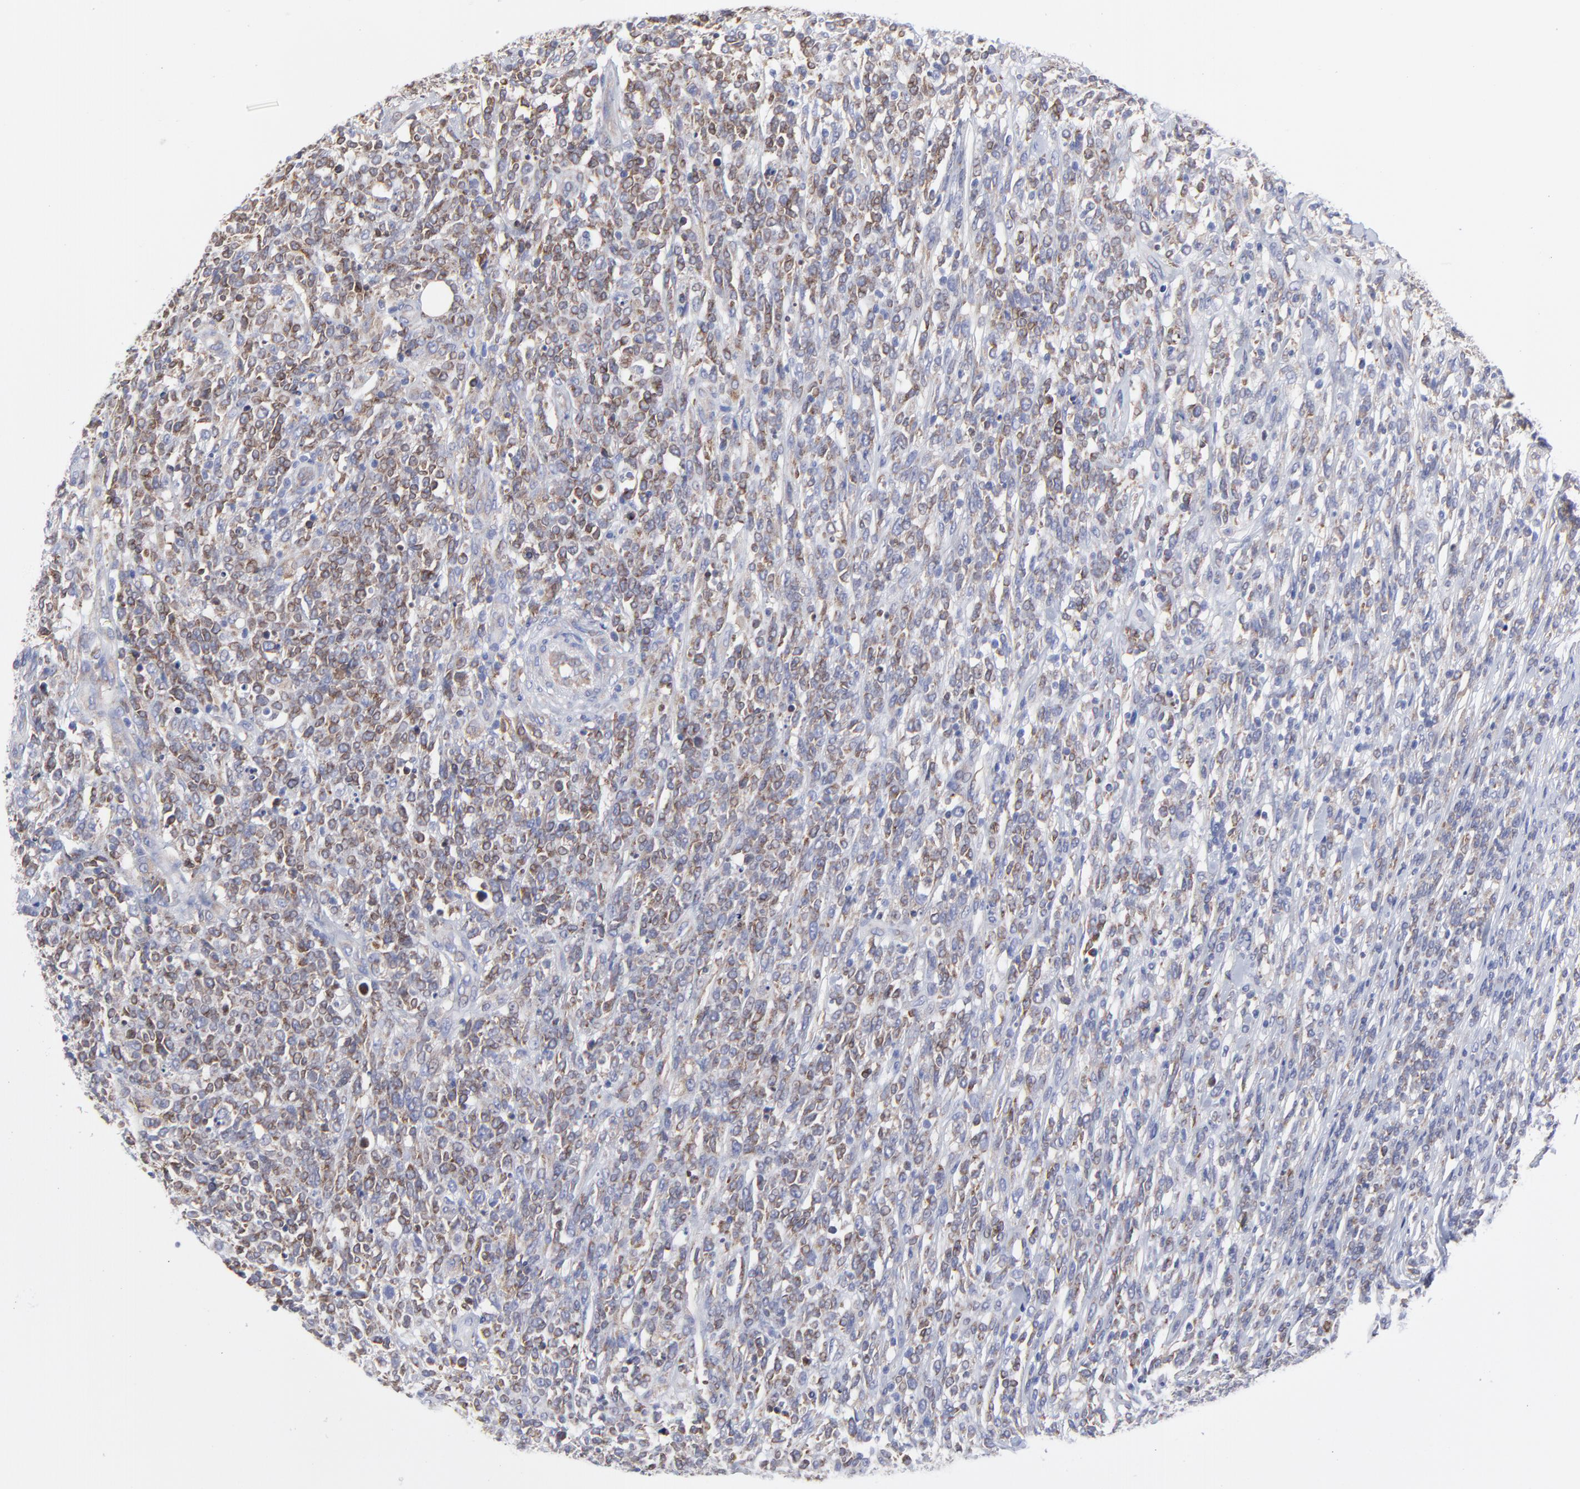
{"staining": {"intensity": "moderate", "quantity": "25%-75%", "location": "cytoplasmic/membranous"}, "tissue": "lymphoma", "cell_type": "Tumor cells", "image_type": "cancer", "snomed": [{"axis": "morphology", "description": "Malignant lymphoma, non-Hodgkin's type, High grade"}, {"axis": "topography", "description": "Lymph node"}], "caption": "The immunohistochemical stain highlights moderate cytoplasmic/membranous positivity in tumor cells of lymphoma tissue.", "gene": "MOSPD2", "patient": {"sex": "female", "age": 73}}